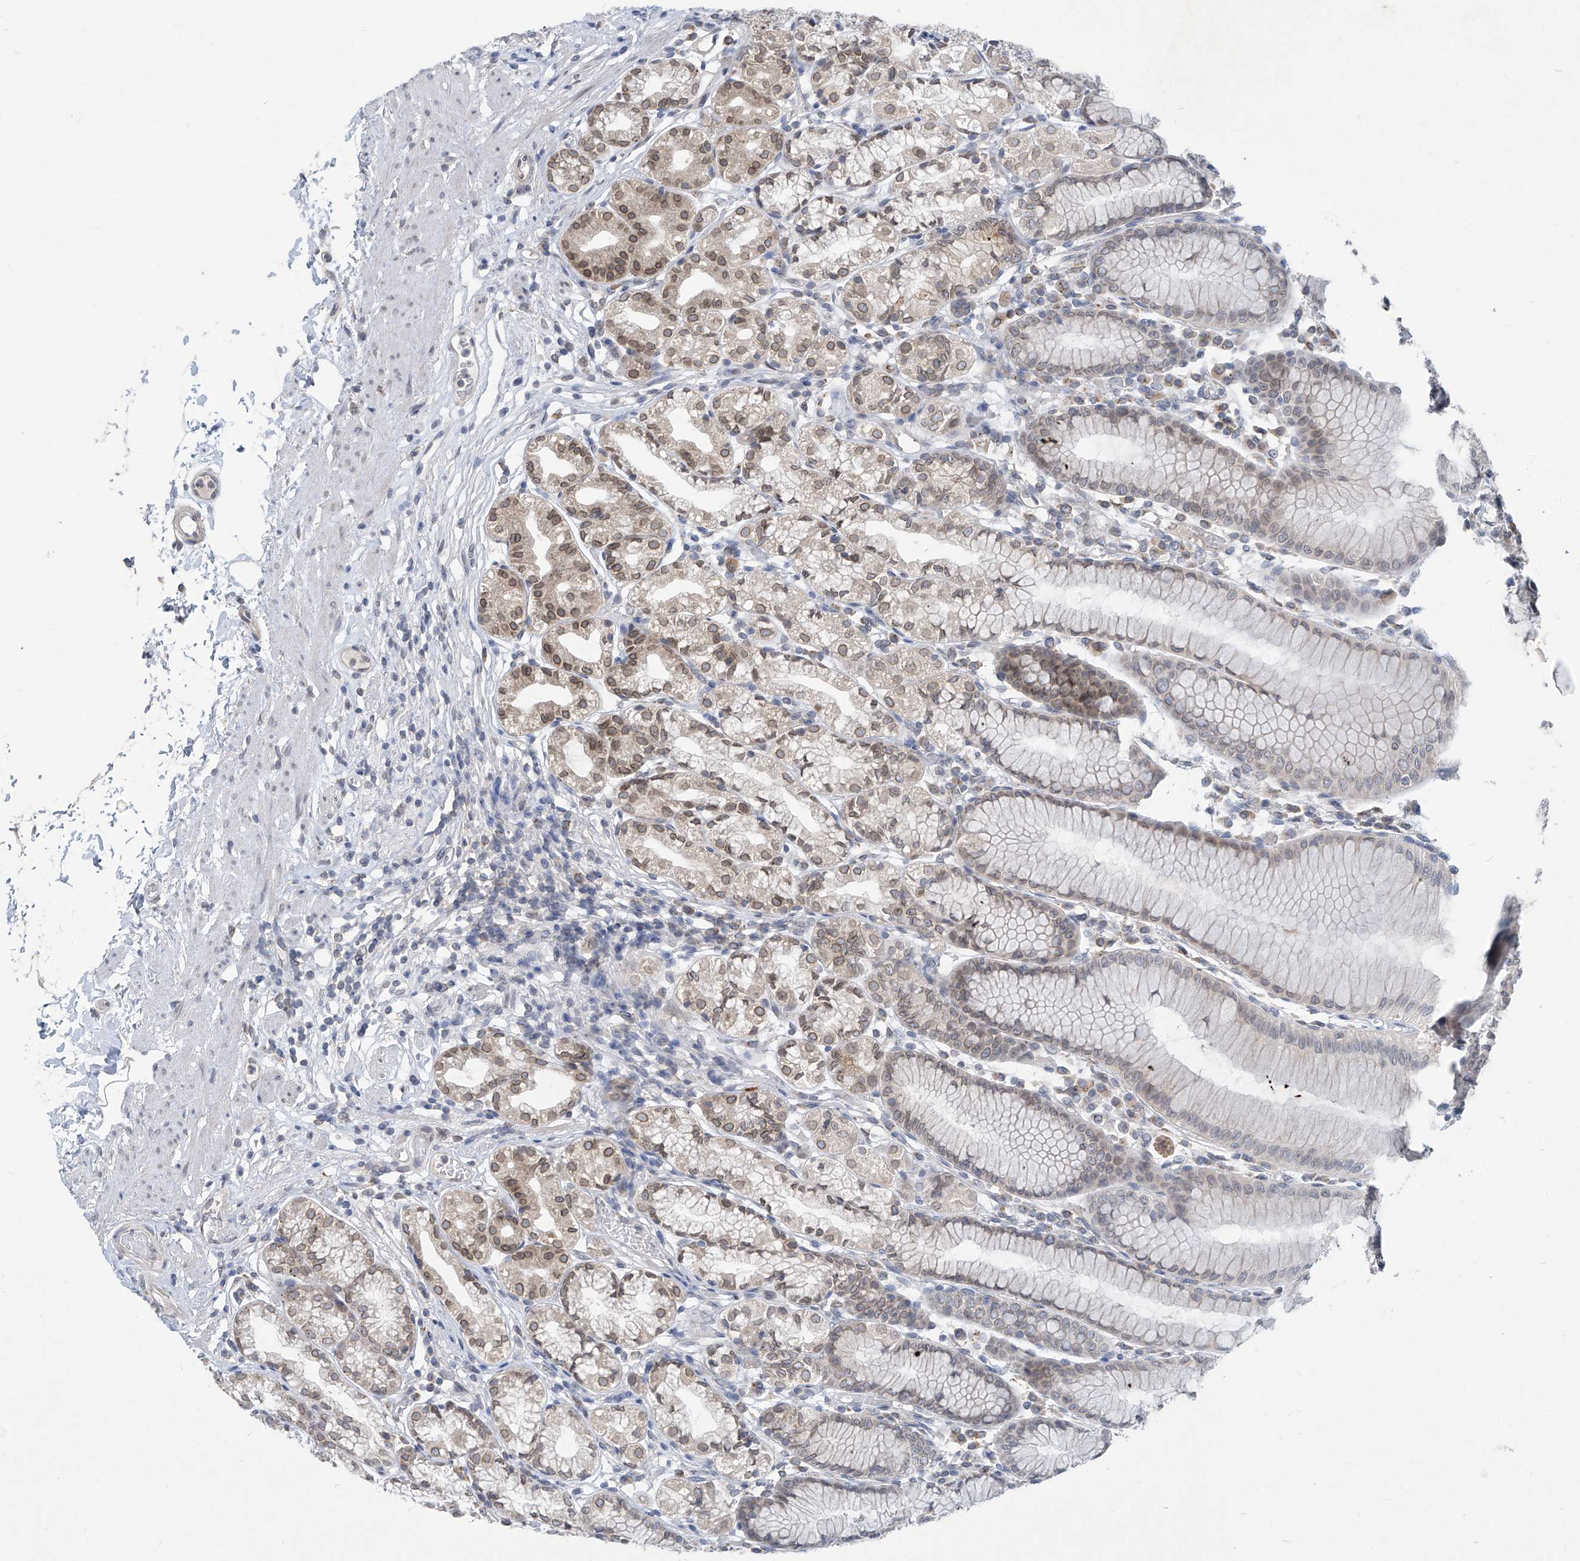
{"staining": {"intensity": "moderate", "quantity": "25%-75%", "location": "cytoplasmic/membranous,nuclear"}, "tissue": "stomach", "cell_type": "Glandular cells", "image_type": "normal", "snomed": [{"axis": "morphology", "description": "Normal tissue, NOS"}, {"axis": "topography", "description": "Stomach"}], "caption": "DAB (3,3'-diaminobenzidine) immunohistochemical staining of benign human stomach exhibits moderate cytoplasmic/membranous,nuclear protein positivity in approximately 25%-75% of glandular cells. The protein of interest is shown in brown color, while the nuclei are stained blue.", "gene": "KRTAP25", "patient": {"sex": "female", "age": 57}}